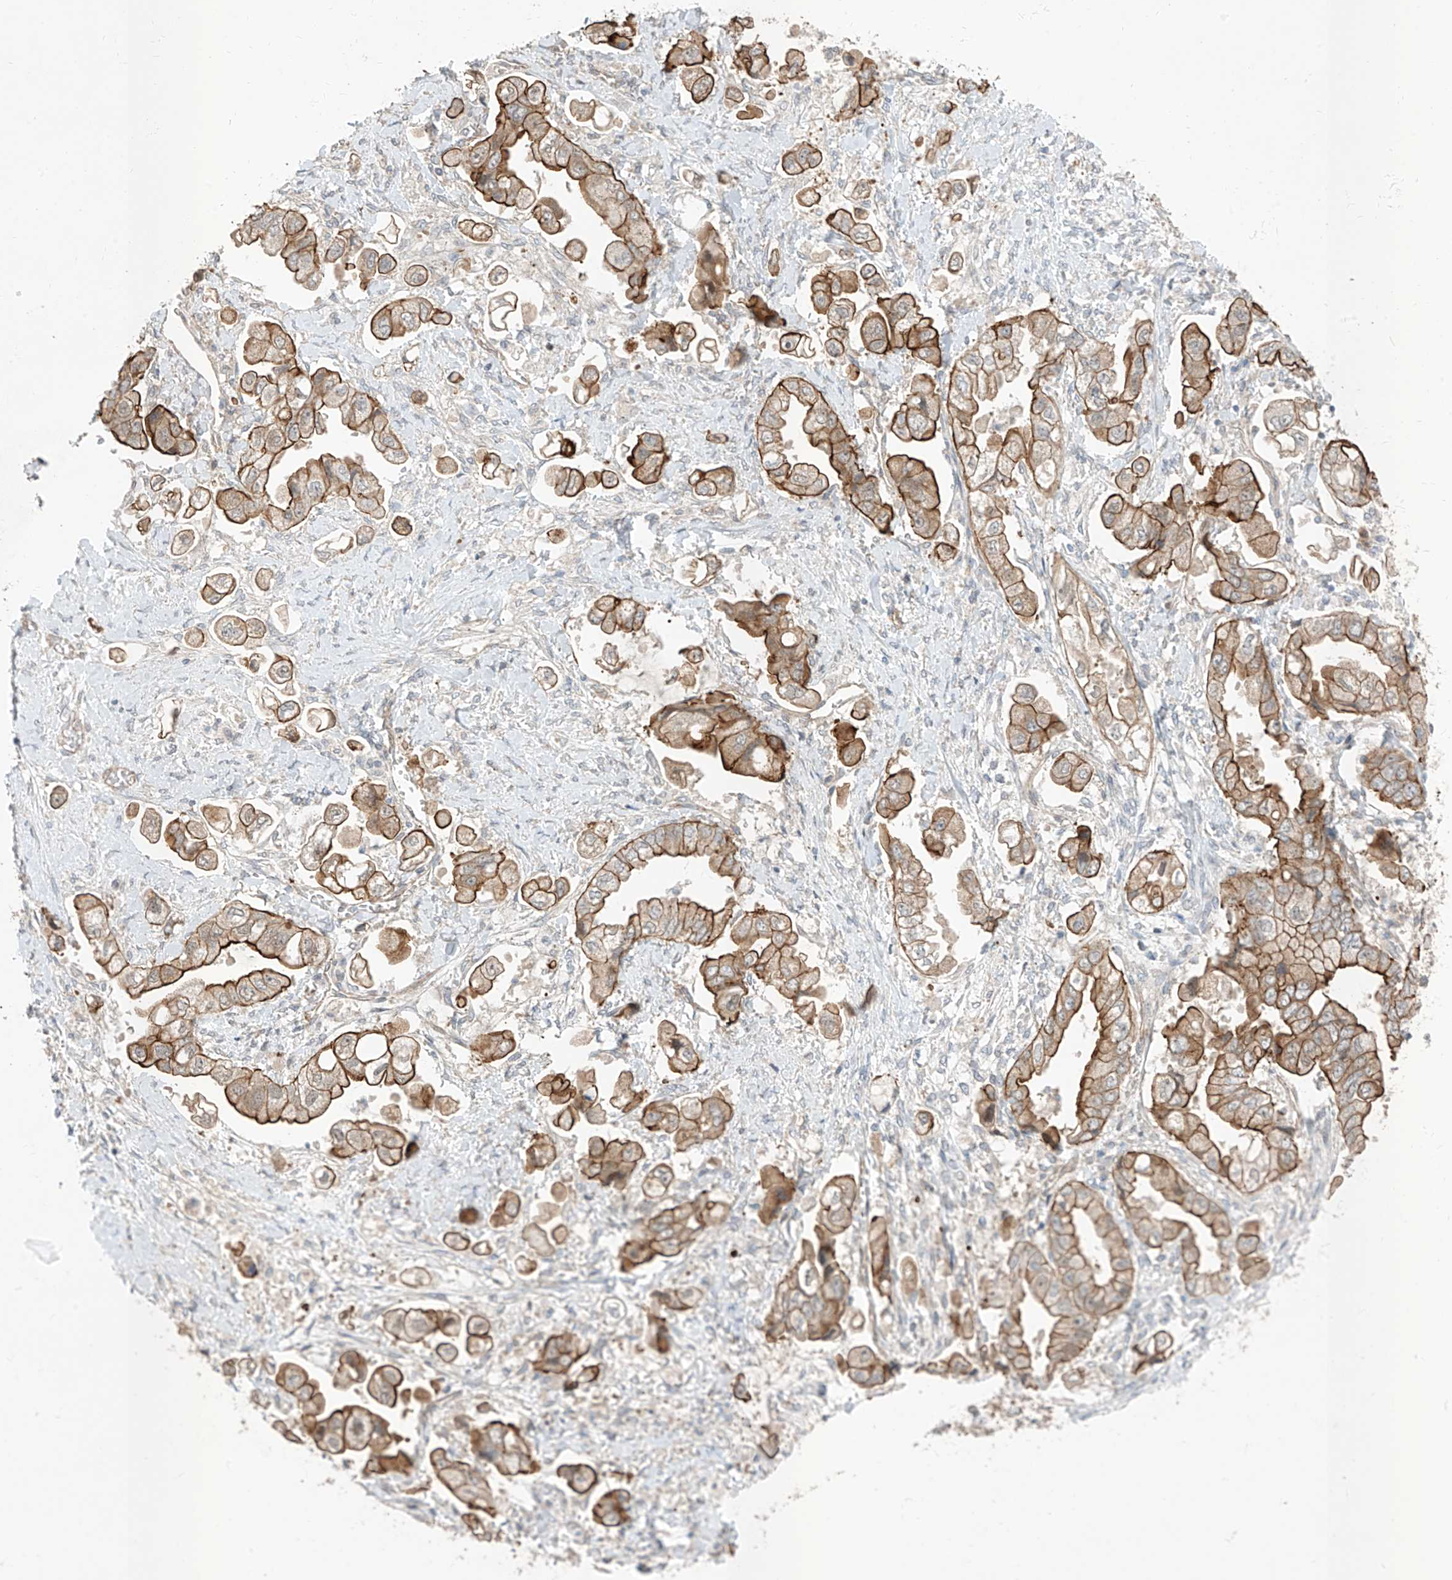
{"staining": {"intensity": "moderate", "quantity": ">75%", "location": "cytoplasmic/membranous"}, "tissue": "stomach cancer", "cell_type": "Tumor cells", "image_type": "cancer", "snomed": [{"axis": "morphology", "description": "Adenocarcinoma, NOS"}, {"axis": "topography", "description": "Stomach"}], "caption": "The immunohistochemical stain shows moderate cytoplasmic/membranous positivity in tumor cells of stomach adenocarcinoma tissue. Nuclei are stained in blue.", "gene": "EPHX4", "patient": {"sex": "male", "age": 62}}